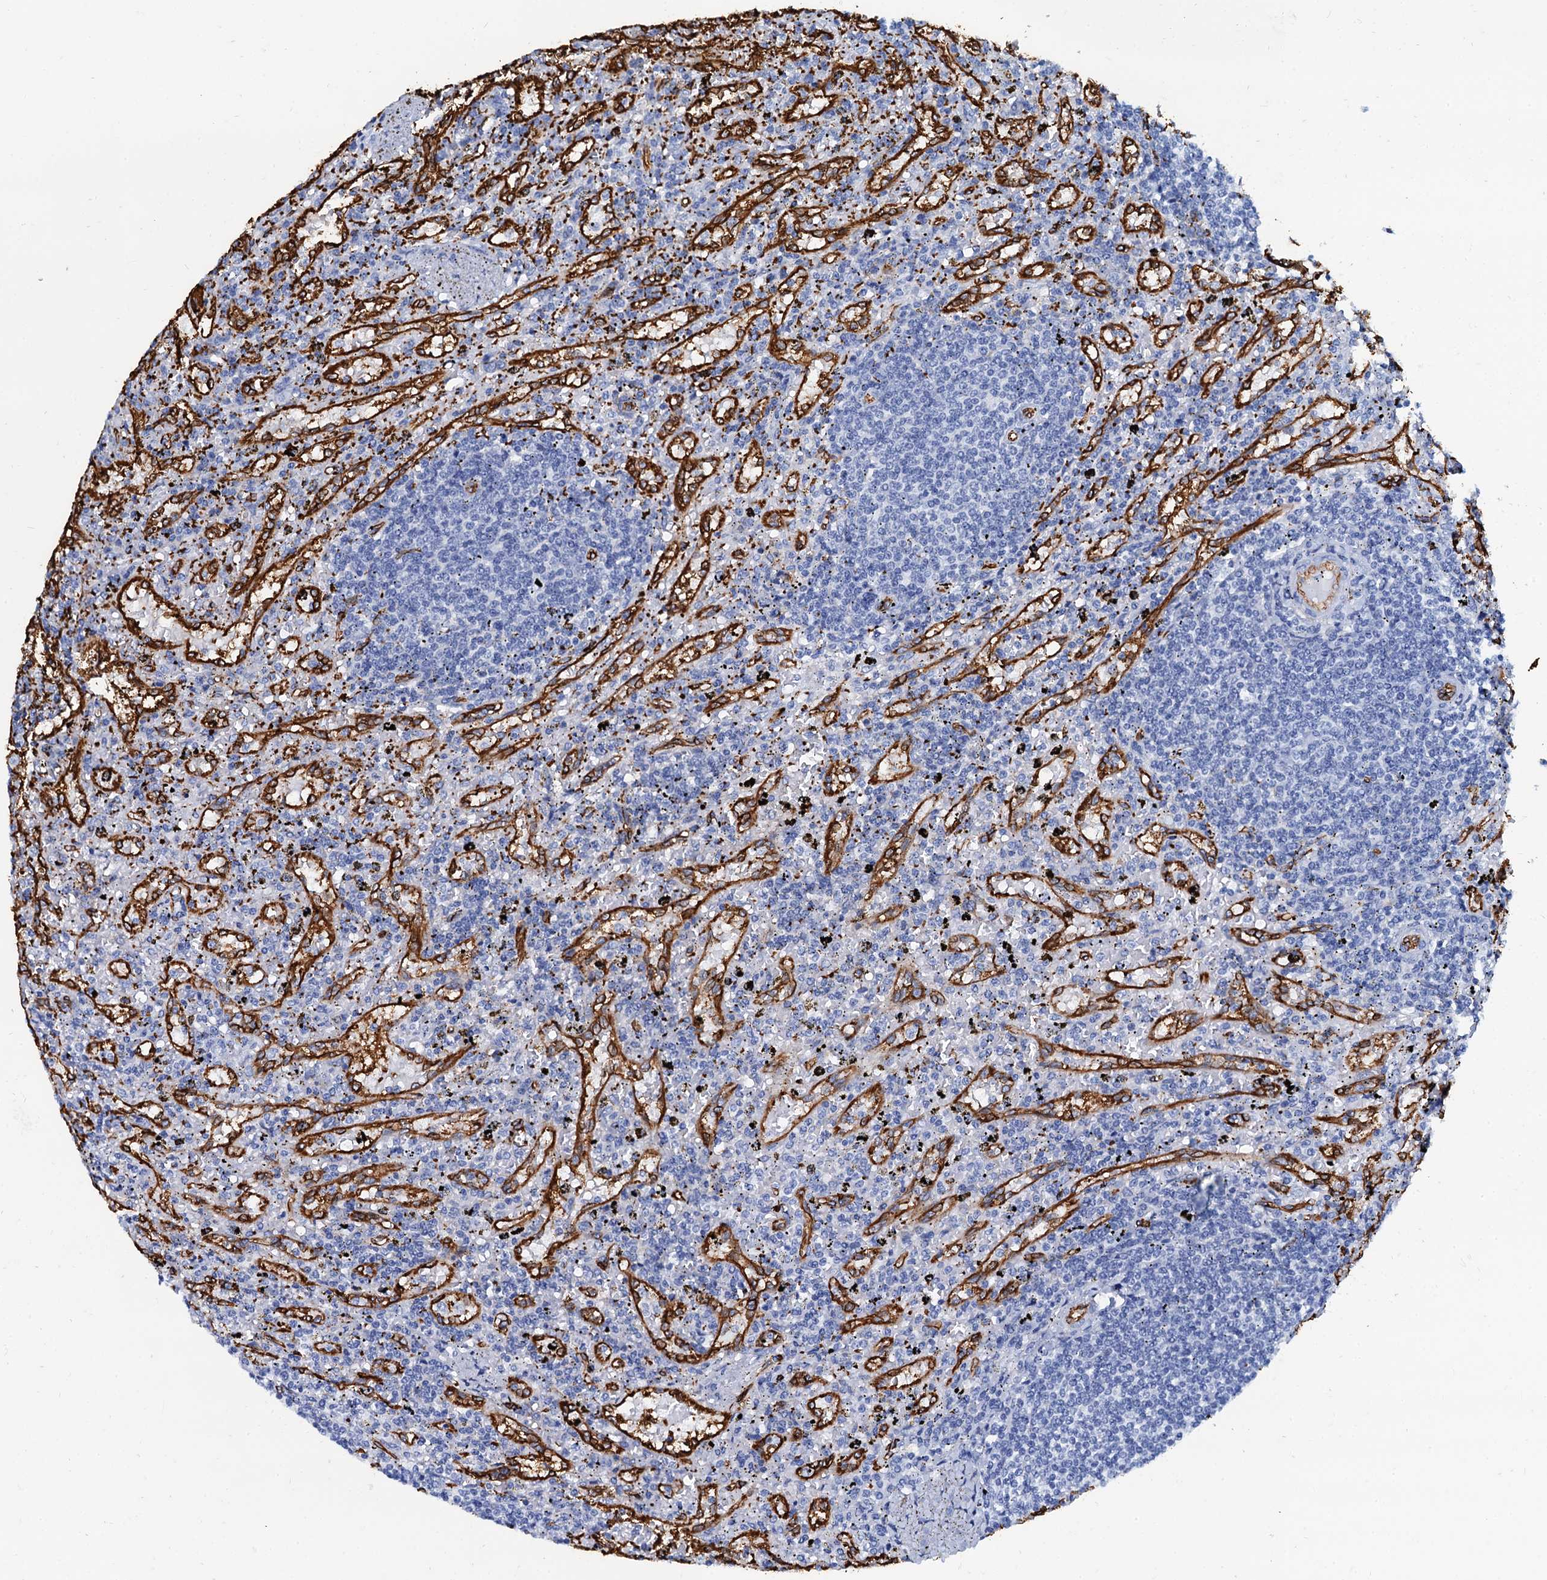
{"staining": {"intensity": "negative", "quantity": "none", "location": "none"}, "tissue": "lymphoma", "cell_type": "Tumor cells", "image_type": "cancer", "snomed": [{"axis": "morphology", "description": "Malignant lymphoma, non-Hodgkin's type, Low grade"}, {"axis": "topography", "description": "Spleen"}], "caption": "Immunohistochemistry photomicrograph of human low-grade malignant lymphoma, non-Hodgkin's type stained for a protein (brown), which displays no positivity in tumor cells.", "gene": "CAVIN2", "patient": {"sex": "male", "age": 76}}